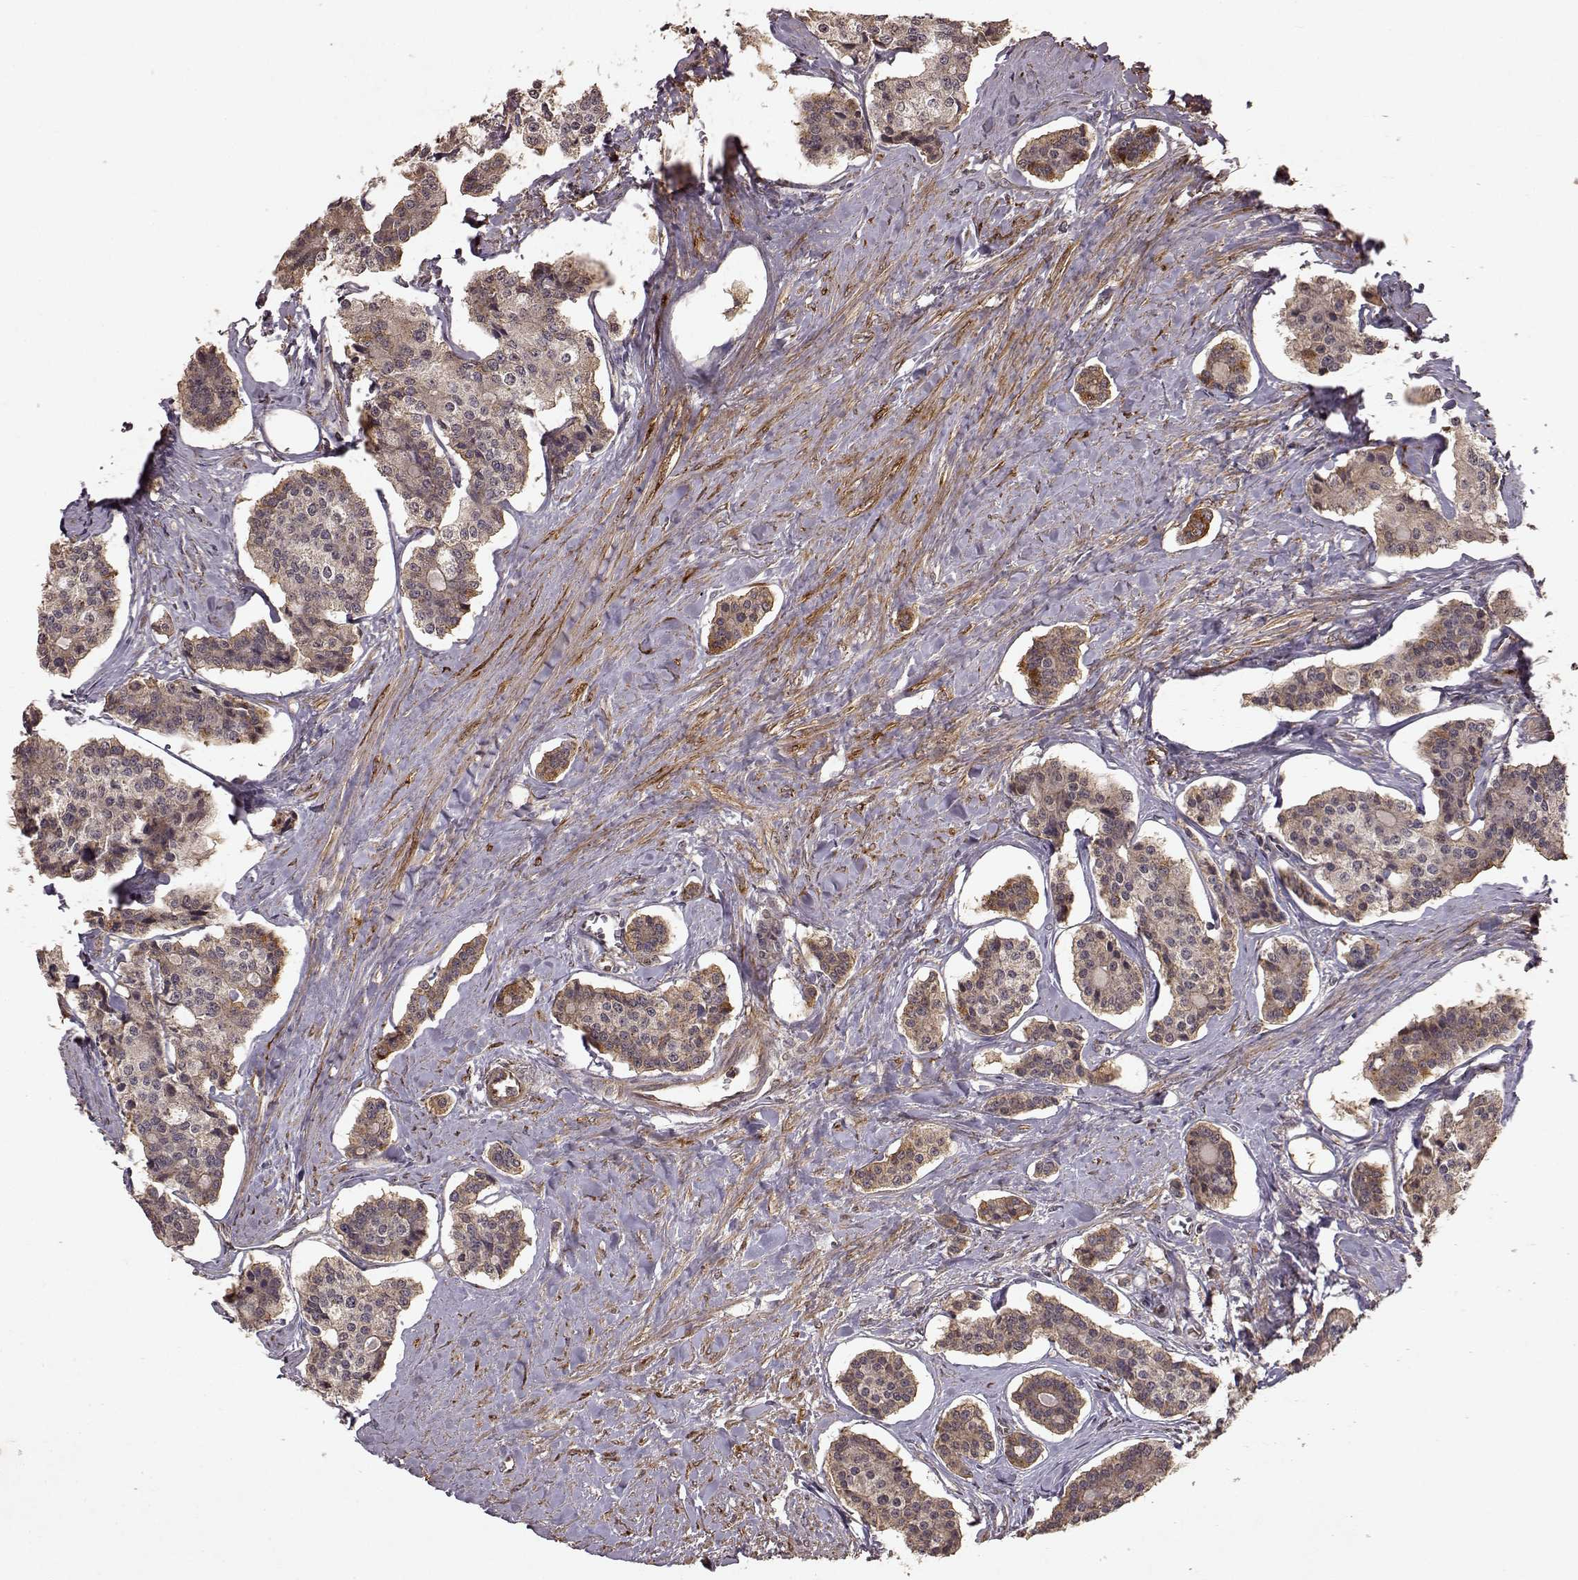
{"staining": {"intensity": "moderate", "quantity": "<25%", "location": "cytoplasmic/membranous"}, "tissue": "carcinoid", "cell_type": "Tumor cells", "image_type": "cancer", "snomed": [{"axis": "morphology", "description": "Carcinoid, malignant, NOS"}, {"axis": "topography", "description": "Small intestine"}], "caption": "Carcinoid (malignant) stained with DAB (3,3'-diaminobenzidine) immunohistochemistry reveals low levels of moderate cytoplasmic/membranous positivity in approximately <25% of tumor cells.", "gene": "FSTL1", "patient": {"sex": "female", "age": 65}}